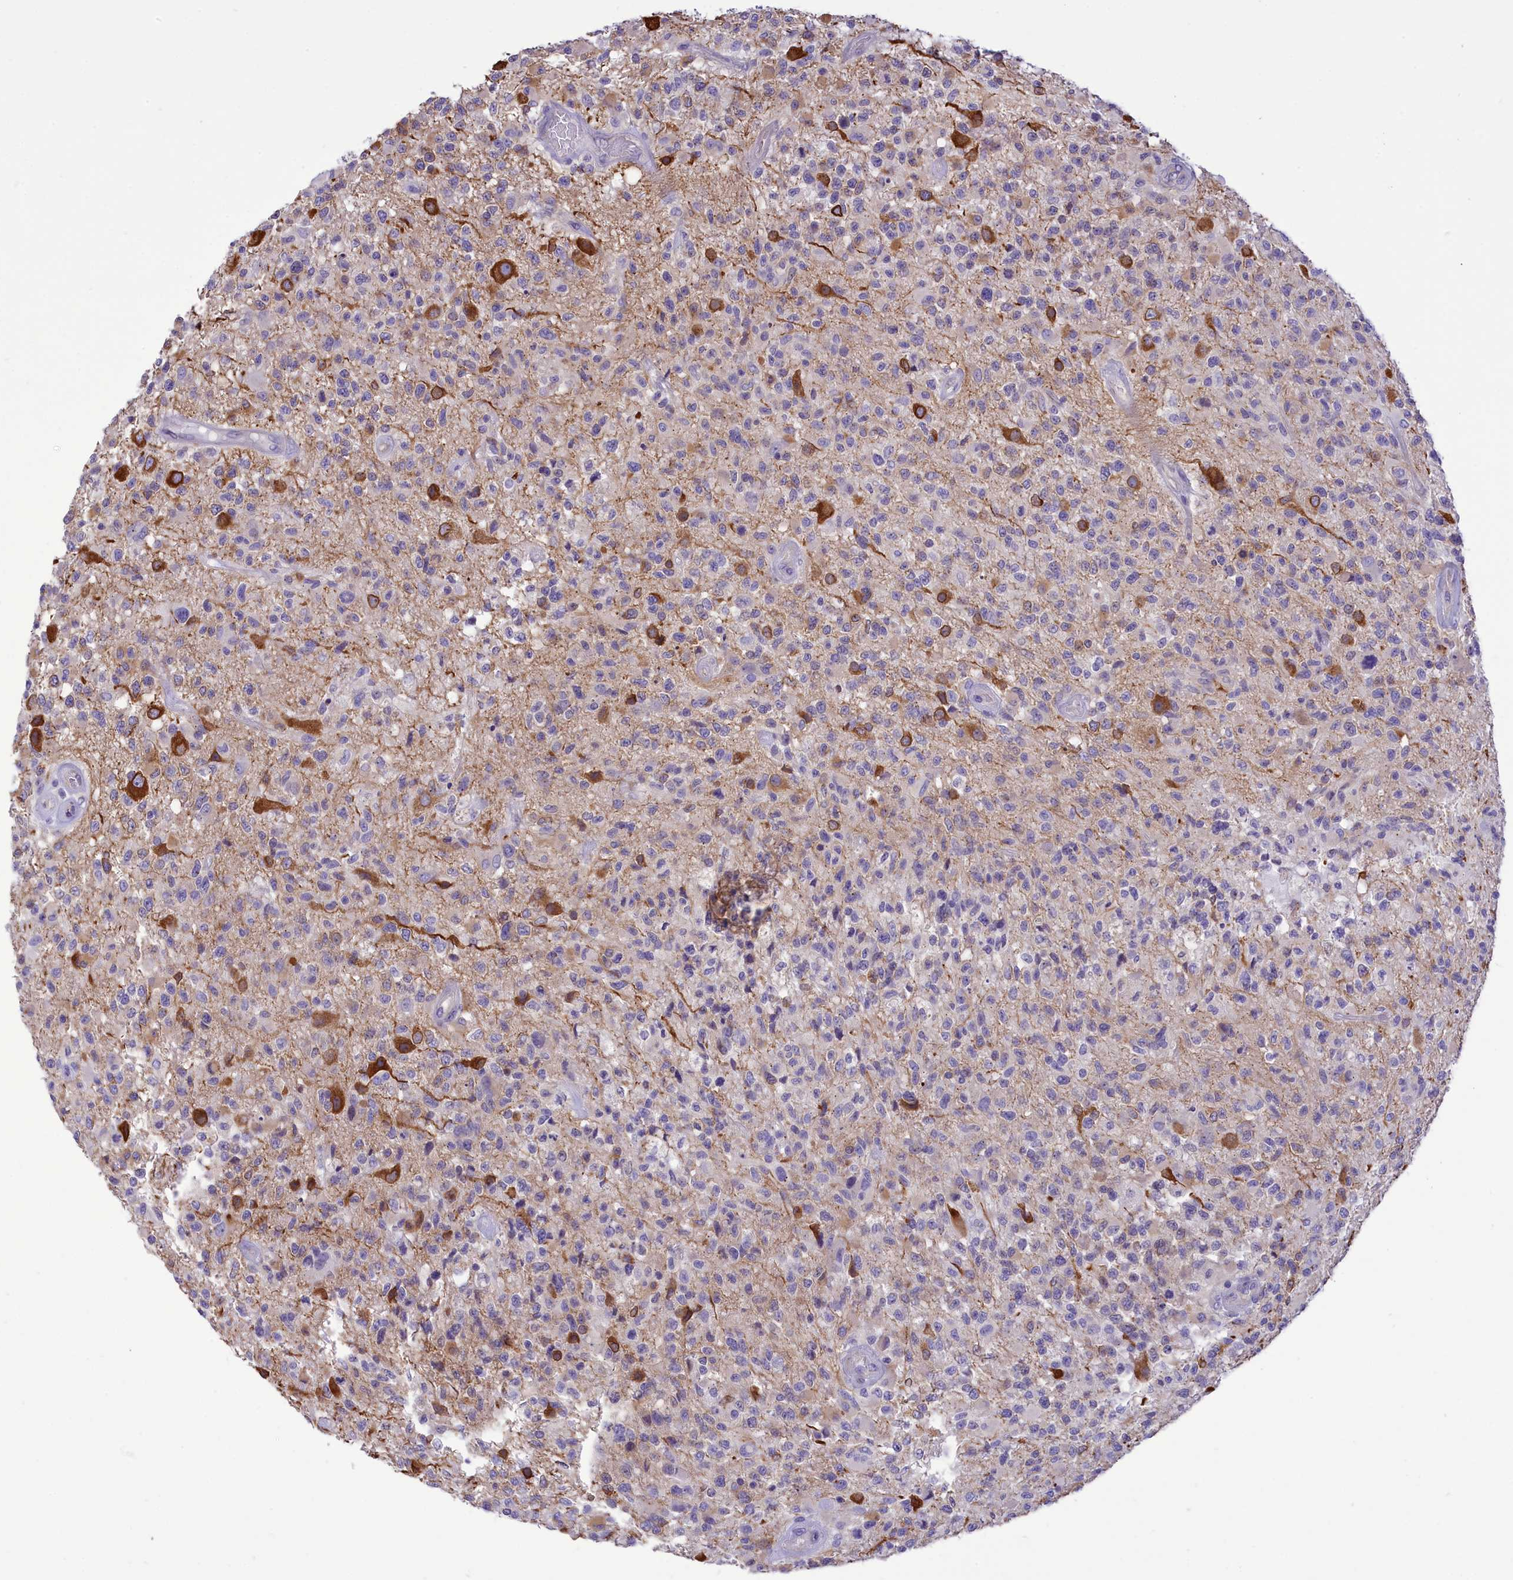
{"staining": {"intensity": "negative", "quantity": "none", "location": "none"}, "tissue": "glioma", "cell_type": "Tumor cells", "image_type": "cancer", "snomed": [{"axis": "morphology", "description": "Glioma, malignant, High grade"}, {"axis": "morphology", "description": "Glioblastoma, NOS"}, {"axis": "topography", "description": "Brain"}], "caption": "Tumor cells show no significant expression in glioma.", "gene": "DCAF16", "patient": {"sex": "male", "age": 60}}